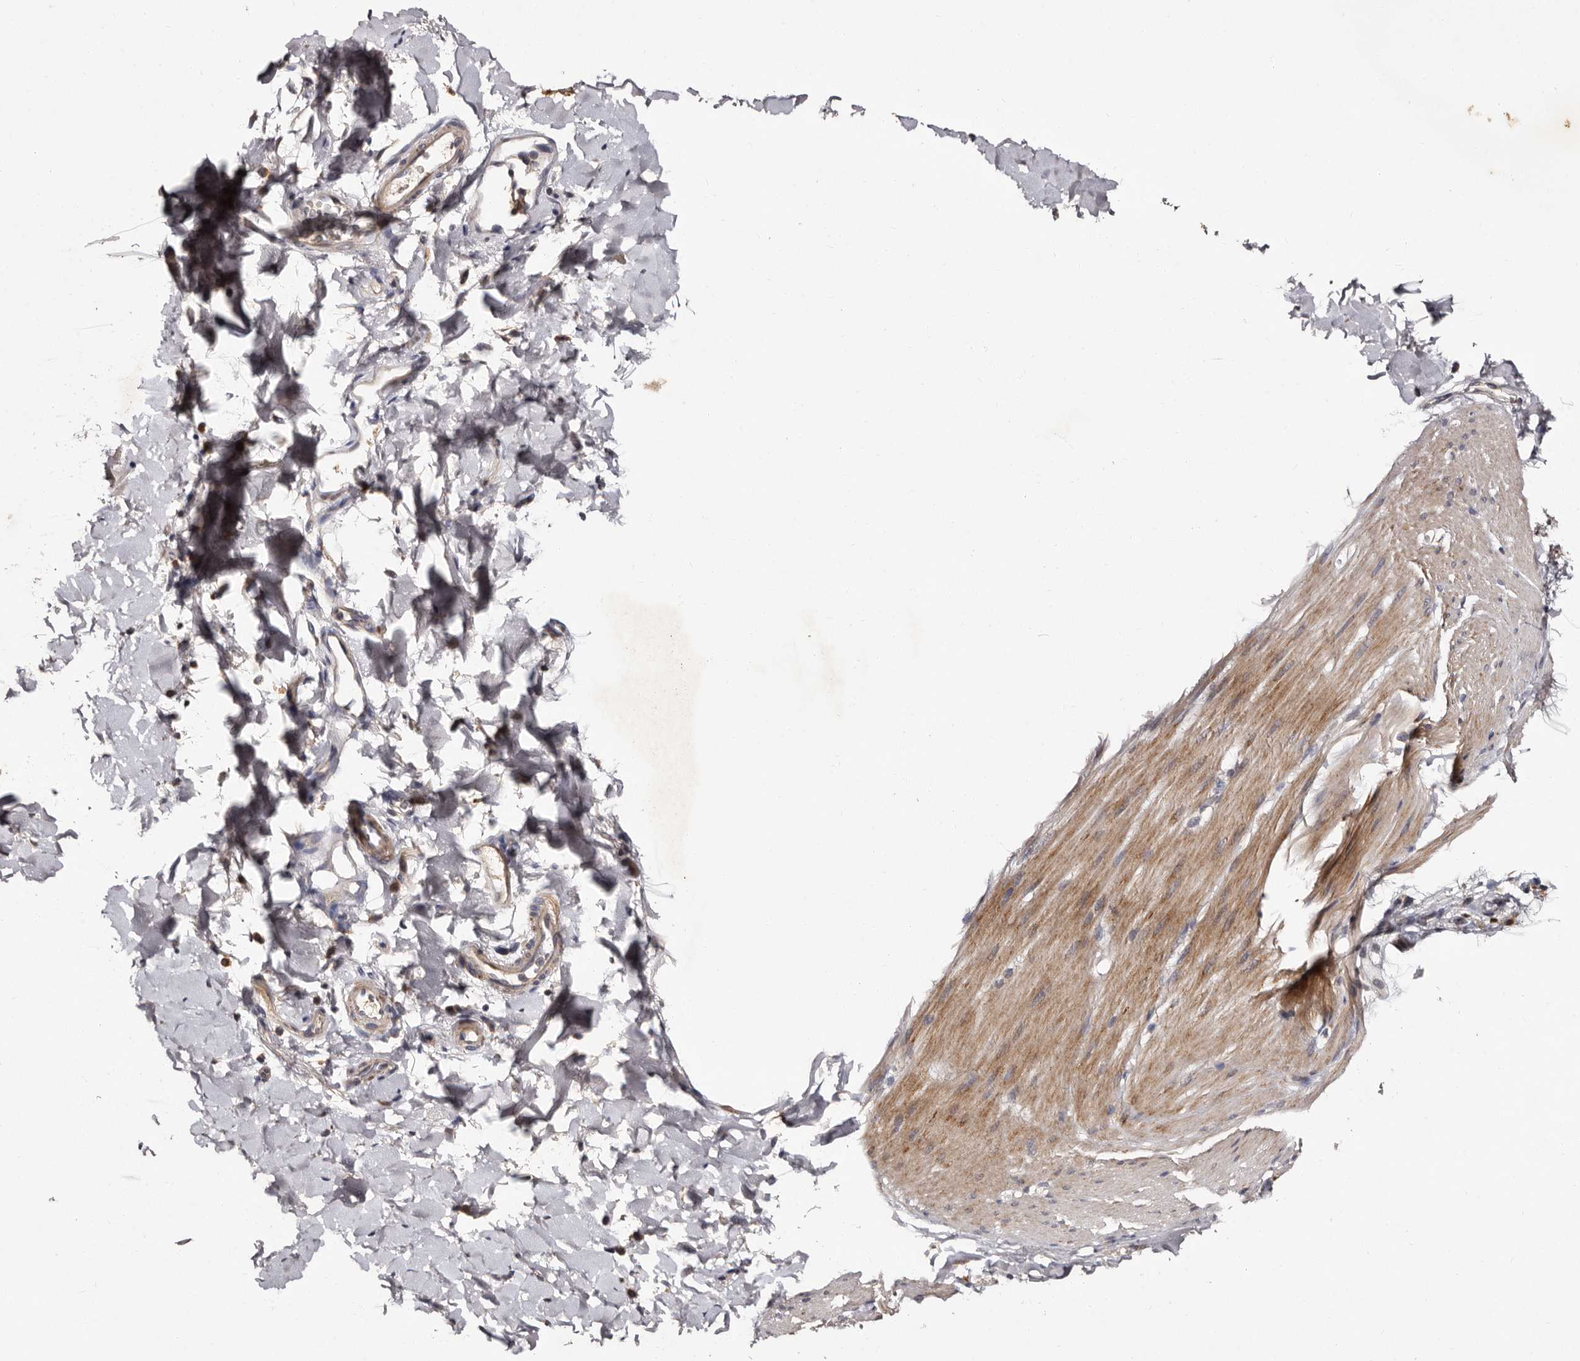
{"staining": {"intensity": "moderate", "quantity": "25%-75%", "location": "cytoplasmic/membranous"}, "tissue": "smooth muscle", "cell_type": "Smooth muscle cells", "image_type": "normal", "snomed": [{"axis": "morphology", "description": "Normal tissue, NOS"}, {"axis": "topography", "description": "Smooth muscle"}, {"axis": "topography", "description": "Small intestine"}], "caption": "An image of human smooth muscle stained for a protein demonstrates moderate cytoplasmic/membranous brown staining in smooth muscle cells.", "gene": "DNPH1", "patient": {"sex": "female", "age": 84}}